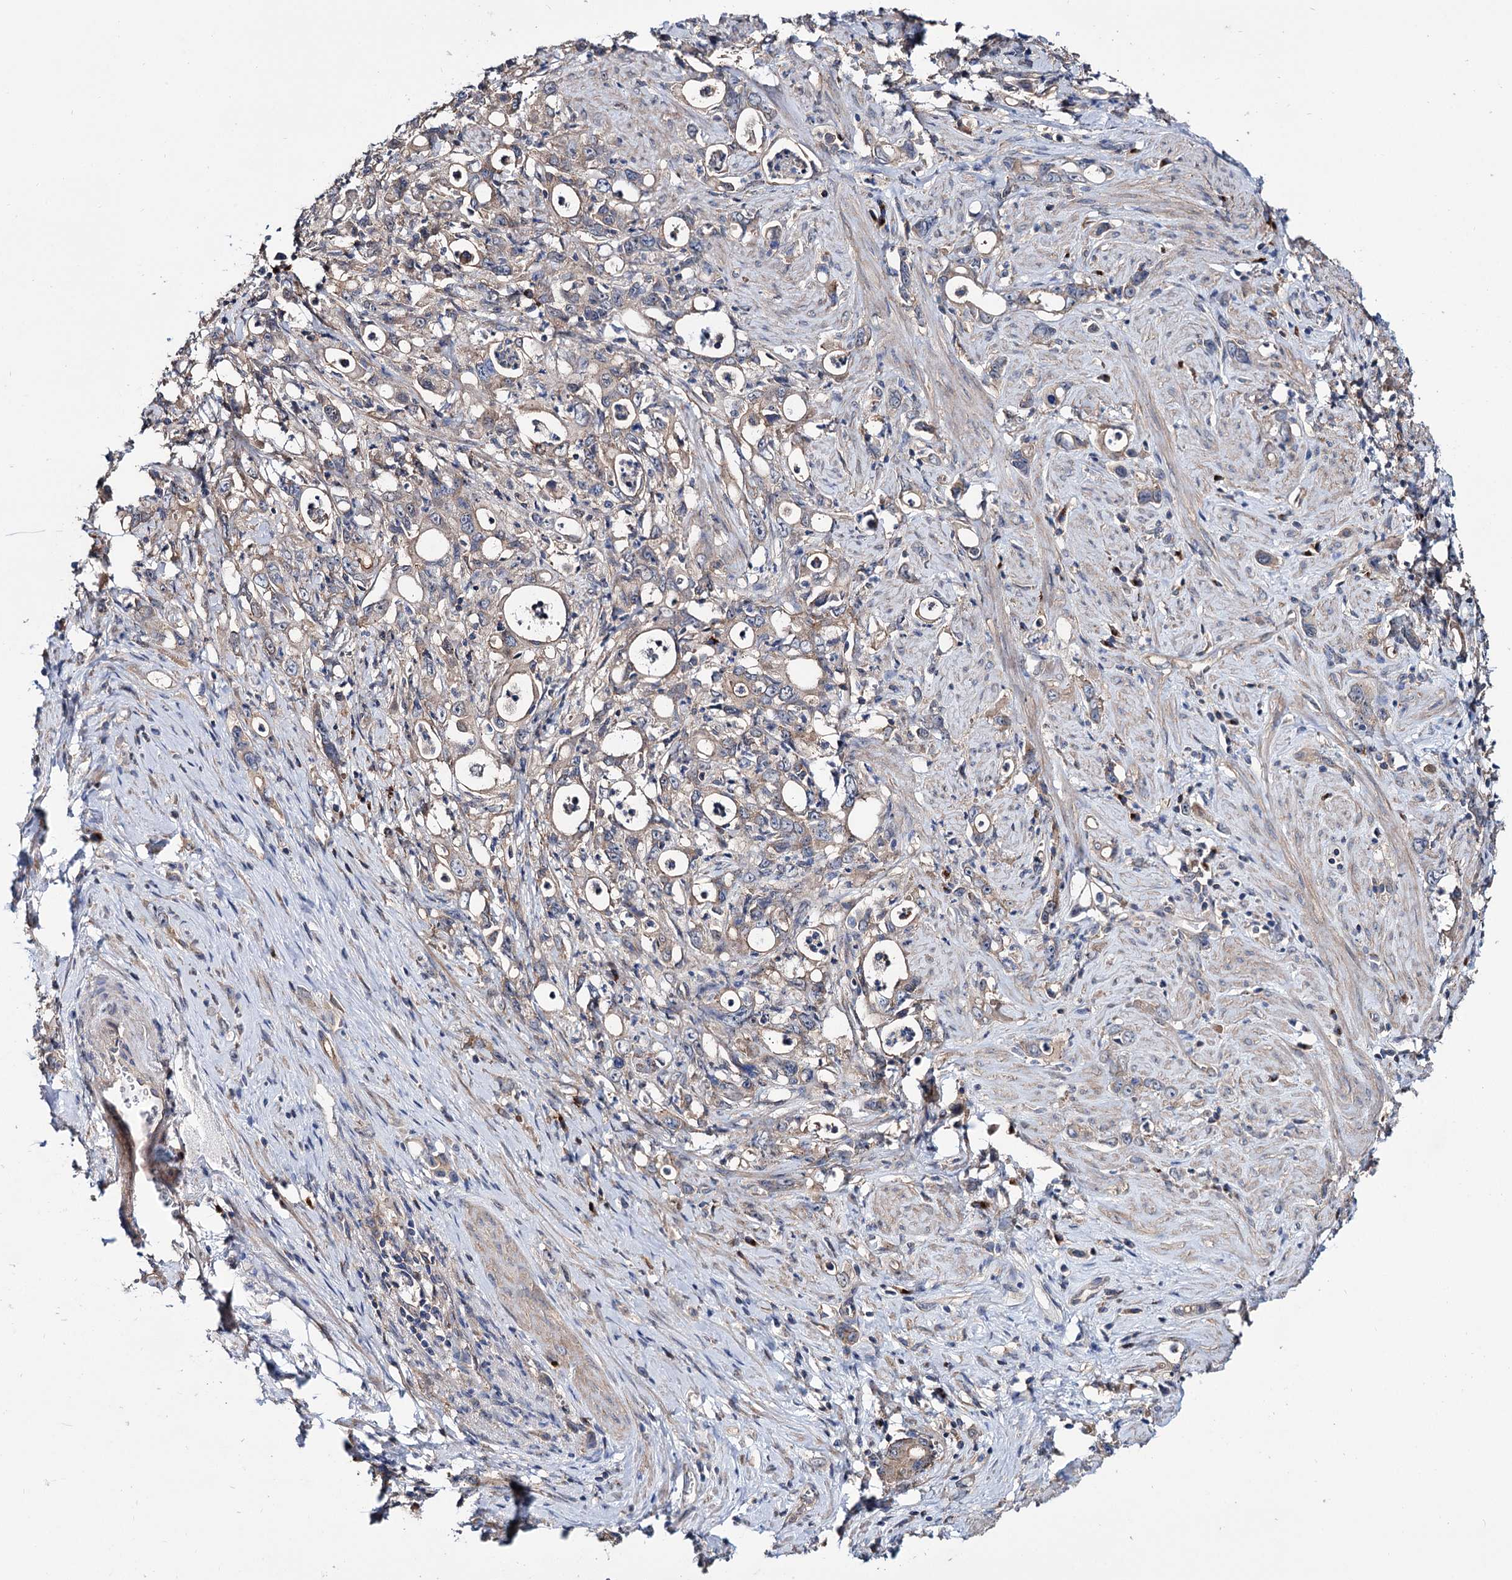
{"staining": {"intensity": "weak", "quantity": ">75%", "location": "cytoplasmic/membranous"}, "tissue": "stomach cancer", "cell_type": "Tumor cells", "image_type": "cancer", "snomed": [{"axis": "morphology", "description": "Adenocarcinoma, NOS"}, {"axis": "topography", "description": "Stomach, lower"}], "caption": "Tumor cells demonstrate weak cytoplasmic/membranous staining in approximately >75% of cells in stomach cancer (adenocarcinoma).", "gene": "SEC24A", "patient": {"sex": "female", "age": 43}}